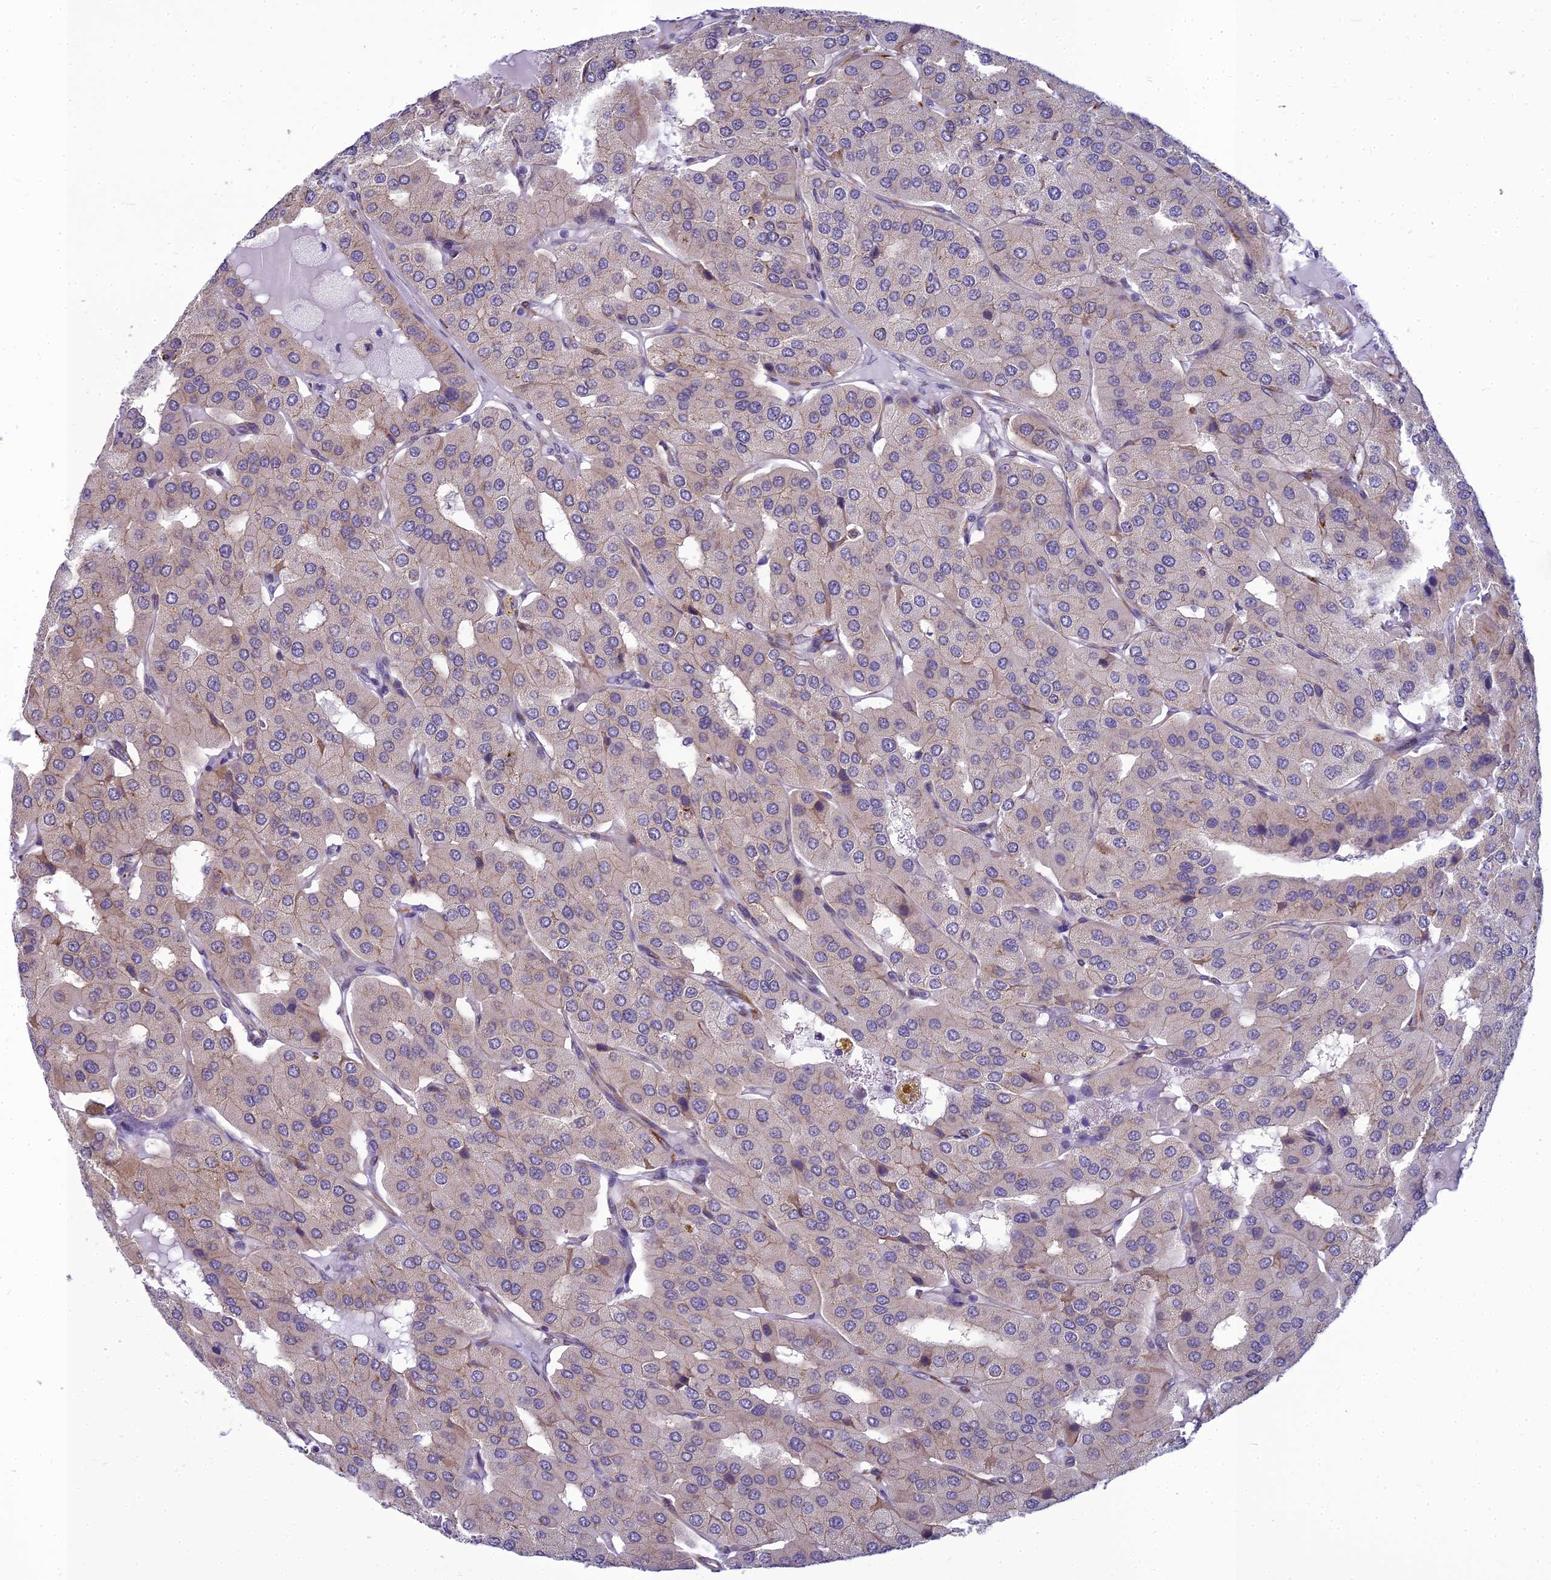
{"staining": {"intensity": "weak", "quantity": "<25%", "location": "cytoplasmic/membranous"}, "tissue": "parathyroid gland", "cell_type": "Glandular cells", "image_type": "normal", "snomed": [{"axis": "morphology", "description": "Normal tissue, NOS"}, {"axis": "morphology", "description": "Adenoma, NOS"}, {"axis": "topography", "description": "Parathyroid gland"}], "caption": "The micrograph exhibits no staining of glandular cells in unremarkable parathyroid gland.", "gene": "RGL3", "patient": {"sex": "female", "age": 86}}